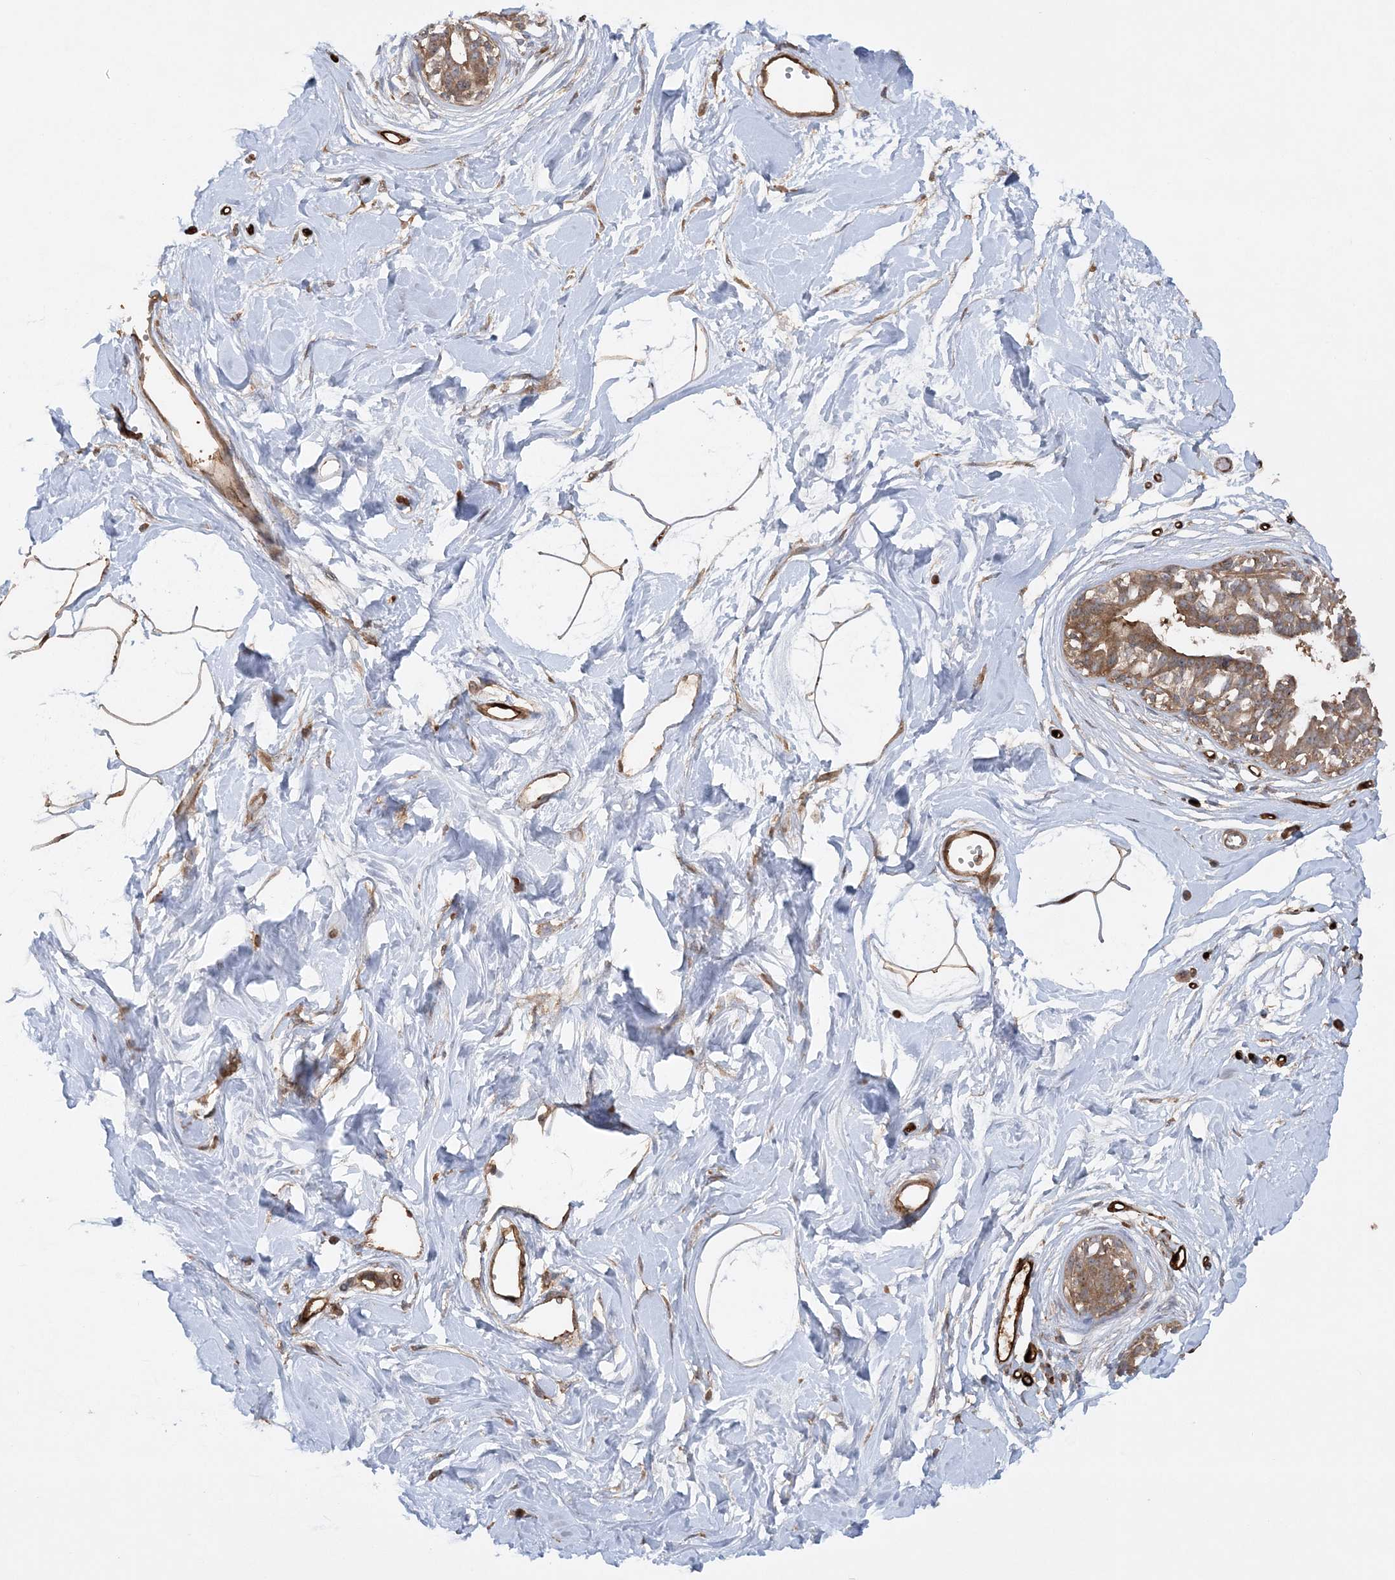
{"staining": {"intensity": "strong", "quantity": ">75%", "location": "cytoplasmic/membranous"}, "tissue": "breast", "cell_type": "Adipocytes", "image_type": "normal", "snomed": [{"axis": "morphology", "description": "Normal tissue, NOS"}, {"axis": "topography", "description": "Breast"}], "caption": "Immunohistochemical staining of benign human breast demonstrates strong cytoplasmic/membranous protein expression in approximately >75% of adipocytes. (Stains: DAB (3,3'-diaminobenzidine) in brown, nuclei in blue, Microscopy: brightfield microscopy at high magnification).", "gene": "ACAP2", "patient": {"sex": "female", "age": 45}}